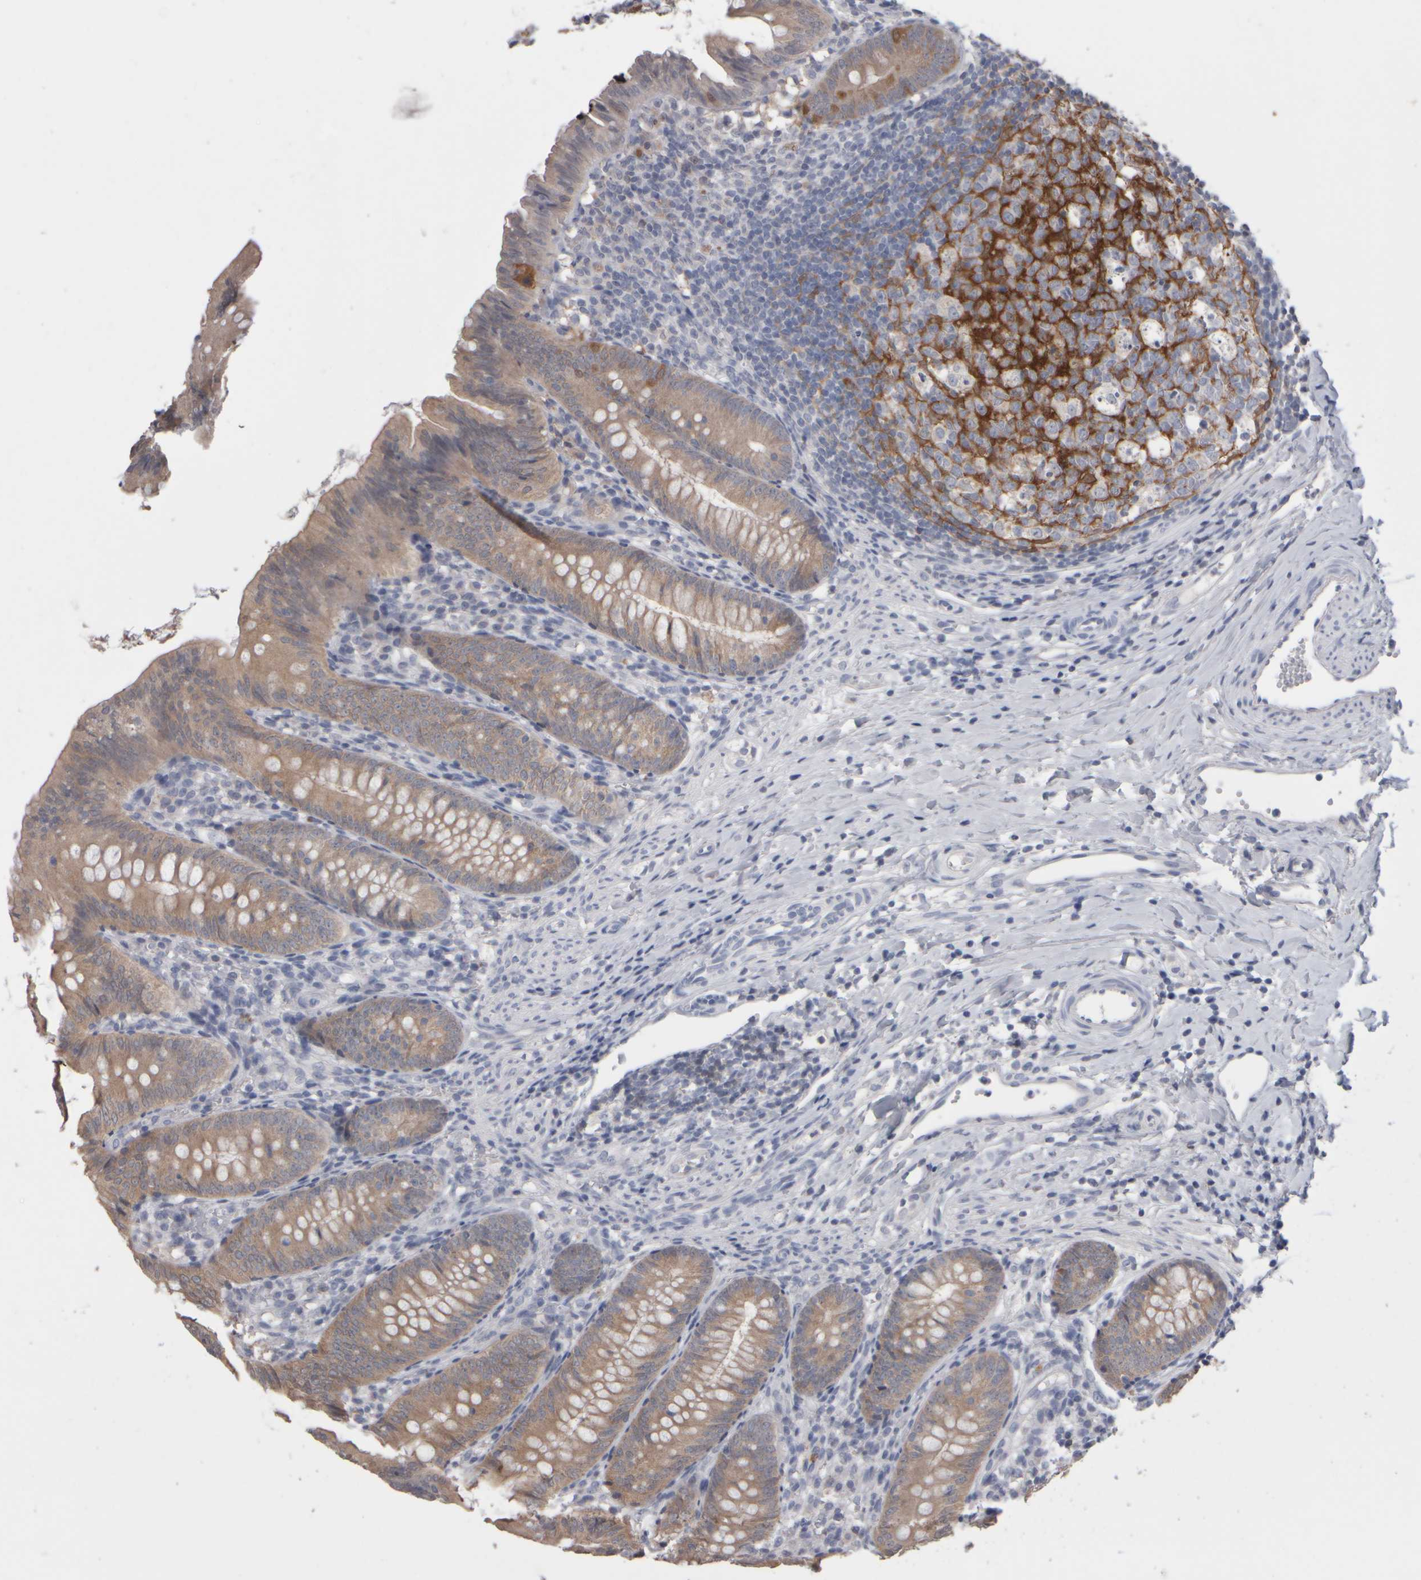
{"staining": {"intensity": "moderate", "quantity": ">75%", "location": "cytoplasmic/membranous"}, "tissue": "appendix", "cell_type": "Glandular cells", "image_type": "normal", "snomed": [{"axis": "morphology", "description": "Normal tissue, NOS"}, {"axis": "topography", "description": "Appendix"}], "caption": "Appendix was stained to show a protein in brown. There is medium levels of moderate cytoplasmic/membranous expression in approximately >75% of glandular cells.", "gene": "EPHX2", "patient": {"sex": "male", "age": 1}}